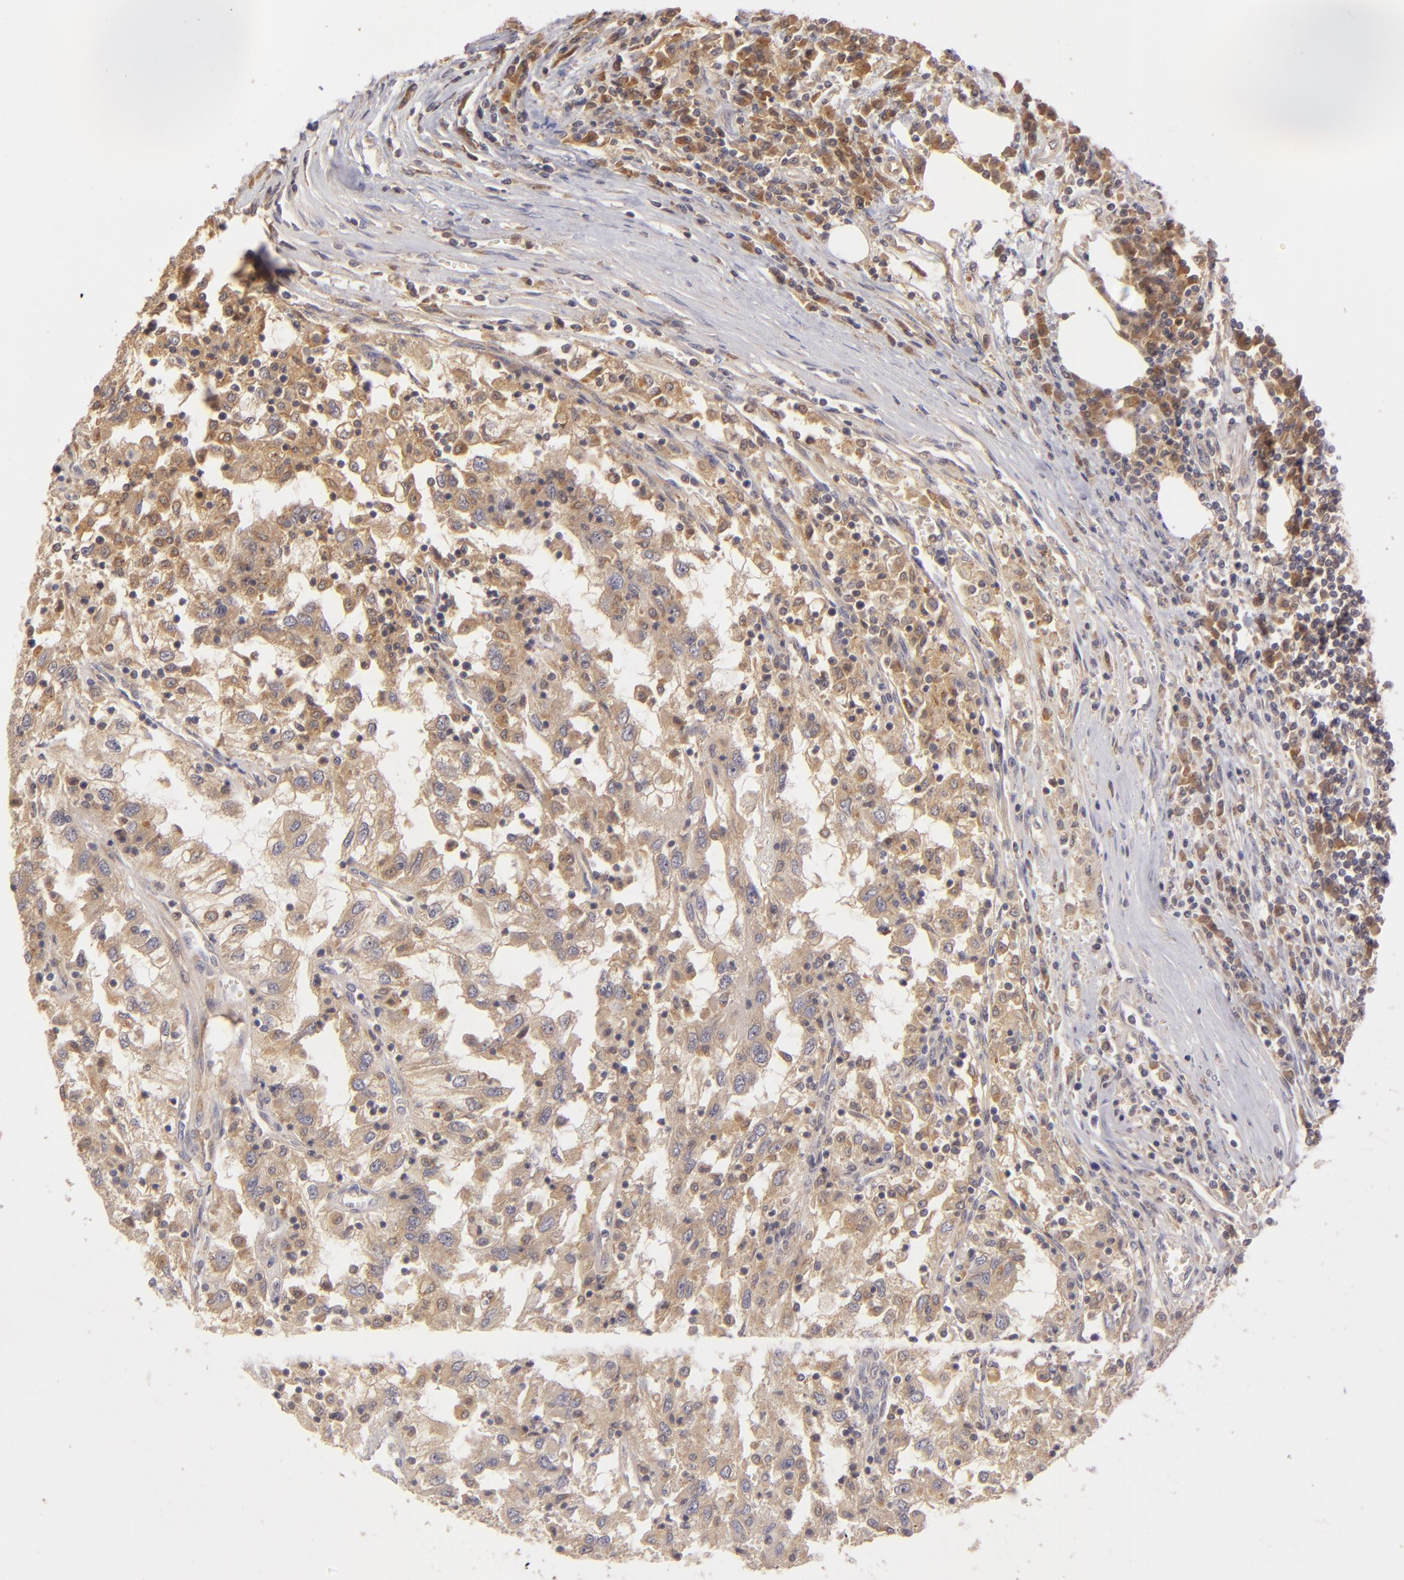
{"staining": {"intensity": "strong", "quantity": ">75%", "location": "cytoplasmic/membranous"}, "tissue": "renal cancer", "cell_type": "Tumor cells", "image_type": "cancer", "snomed": [{"axis": "morphology", "description": "Normal tissue, NOS"}, {"axis": "morphology", "description": "Adenocarcinoma, NOS"}, {"axis": "topography", "description": "Kidney"}], "caption": "Renal cancer stained with a protein marker reveals strong staining in tumor cells.", "gene": "PRKCD", "patient": {"sex": "male", "age": 71}}